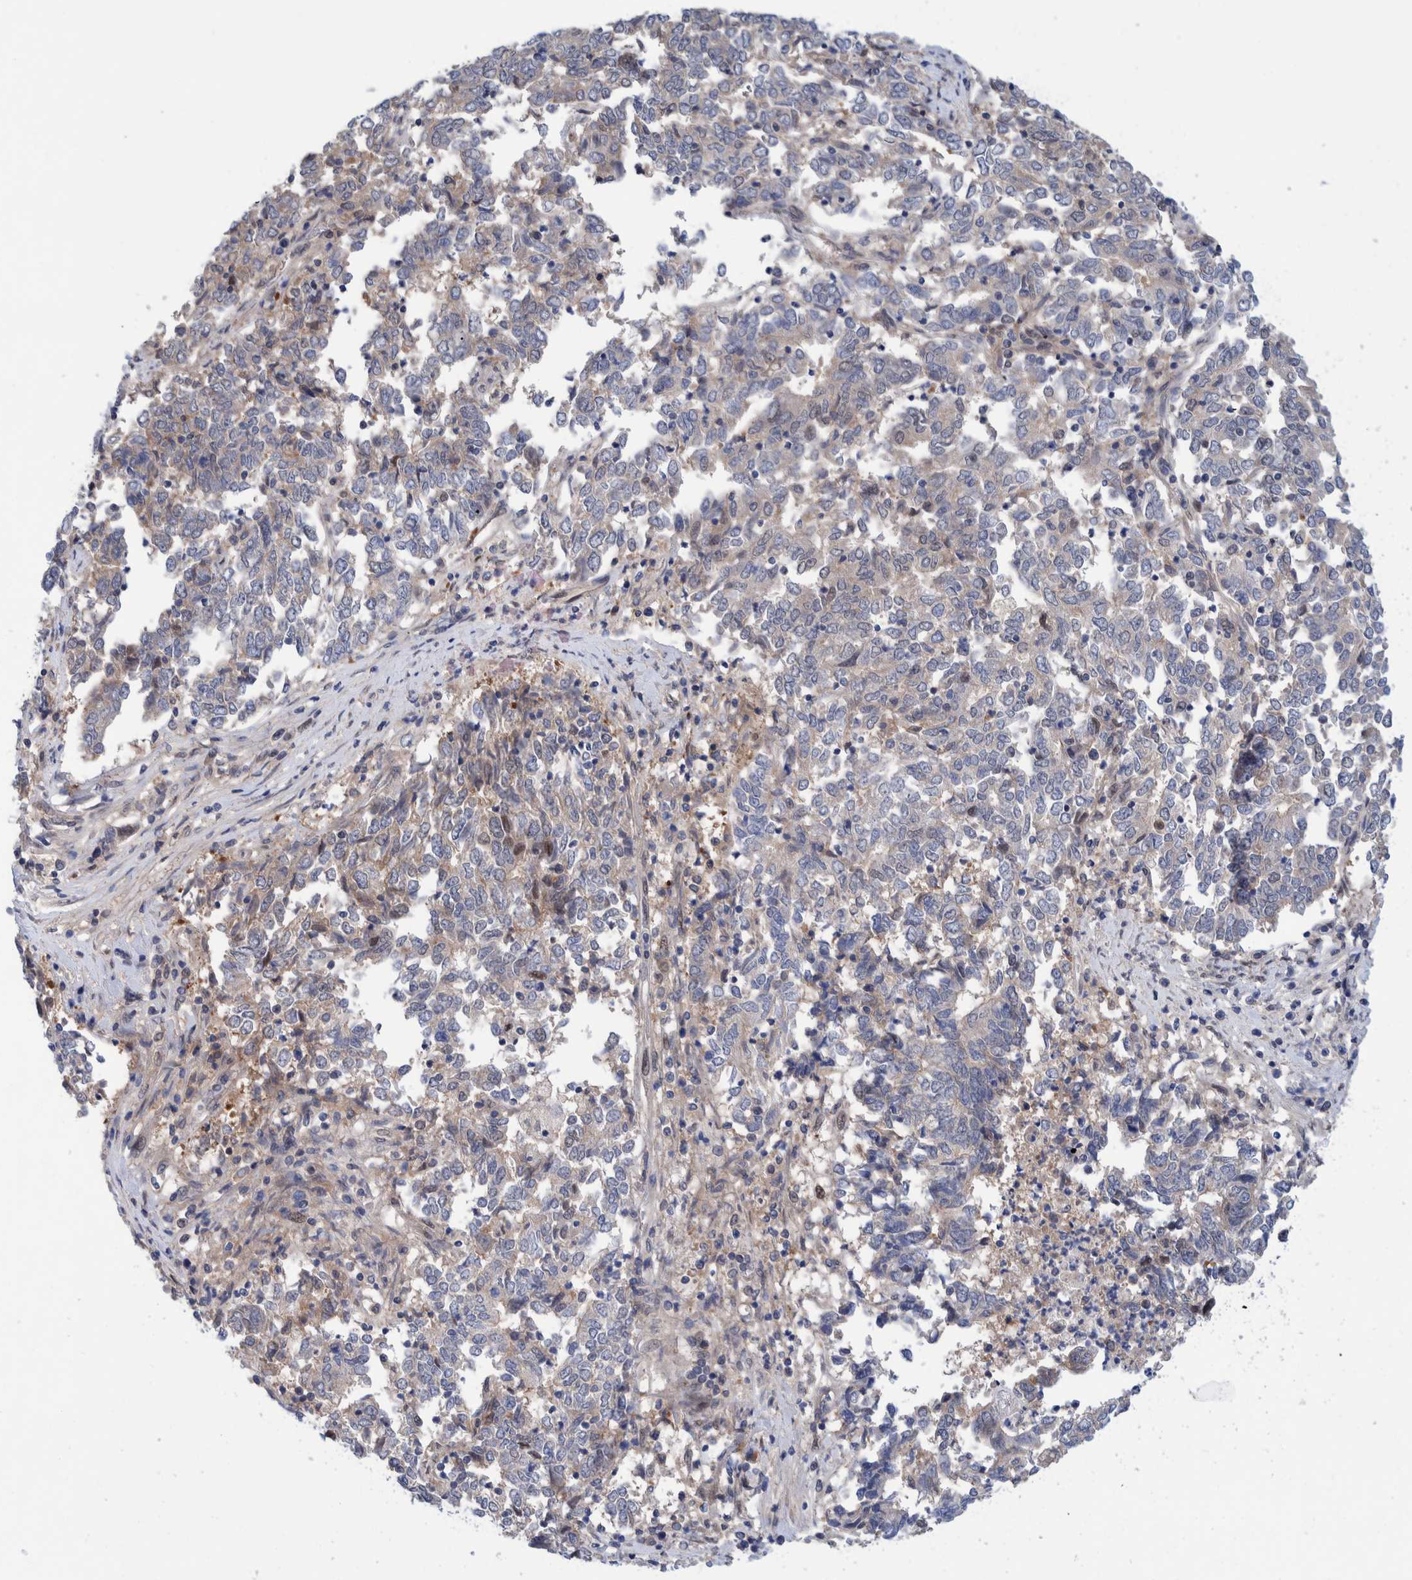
{"staining": {"intensity": "weak", "quantity": "<25%", "location": "cytoplasmic/membranous"}, "tissue": "endometrial cancer", "cell_type": "Tumor cells", "image_type": "cancer", "snomed": [{"axis": "morphology", "description": "Adenocarcinoma, NOS"}, {"axis": "topography", "description": "Endometrium"}], "caption": "Histopathology image shows no protein positivity in tumor cells of endometrial cancer (adenocarcinoma) tissue. (DAB immunohistochemistry (IHC) with hematoxylin counter stain).", "gene": "PFAS", "patient": {"sex": "female", "age": 80}}